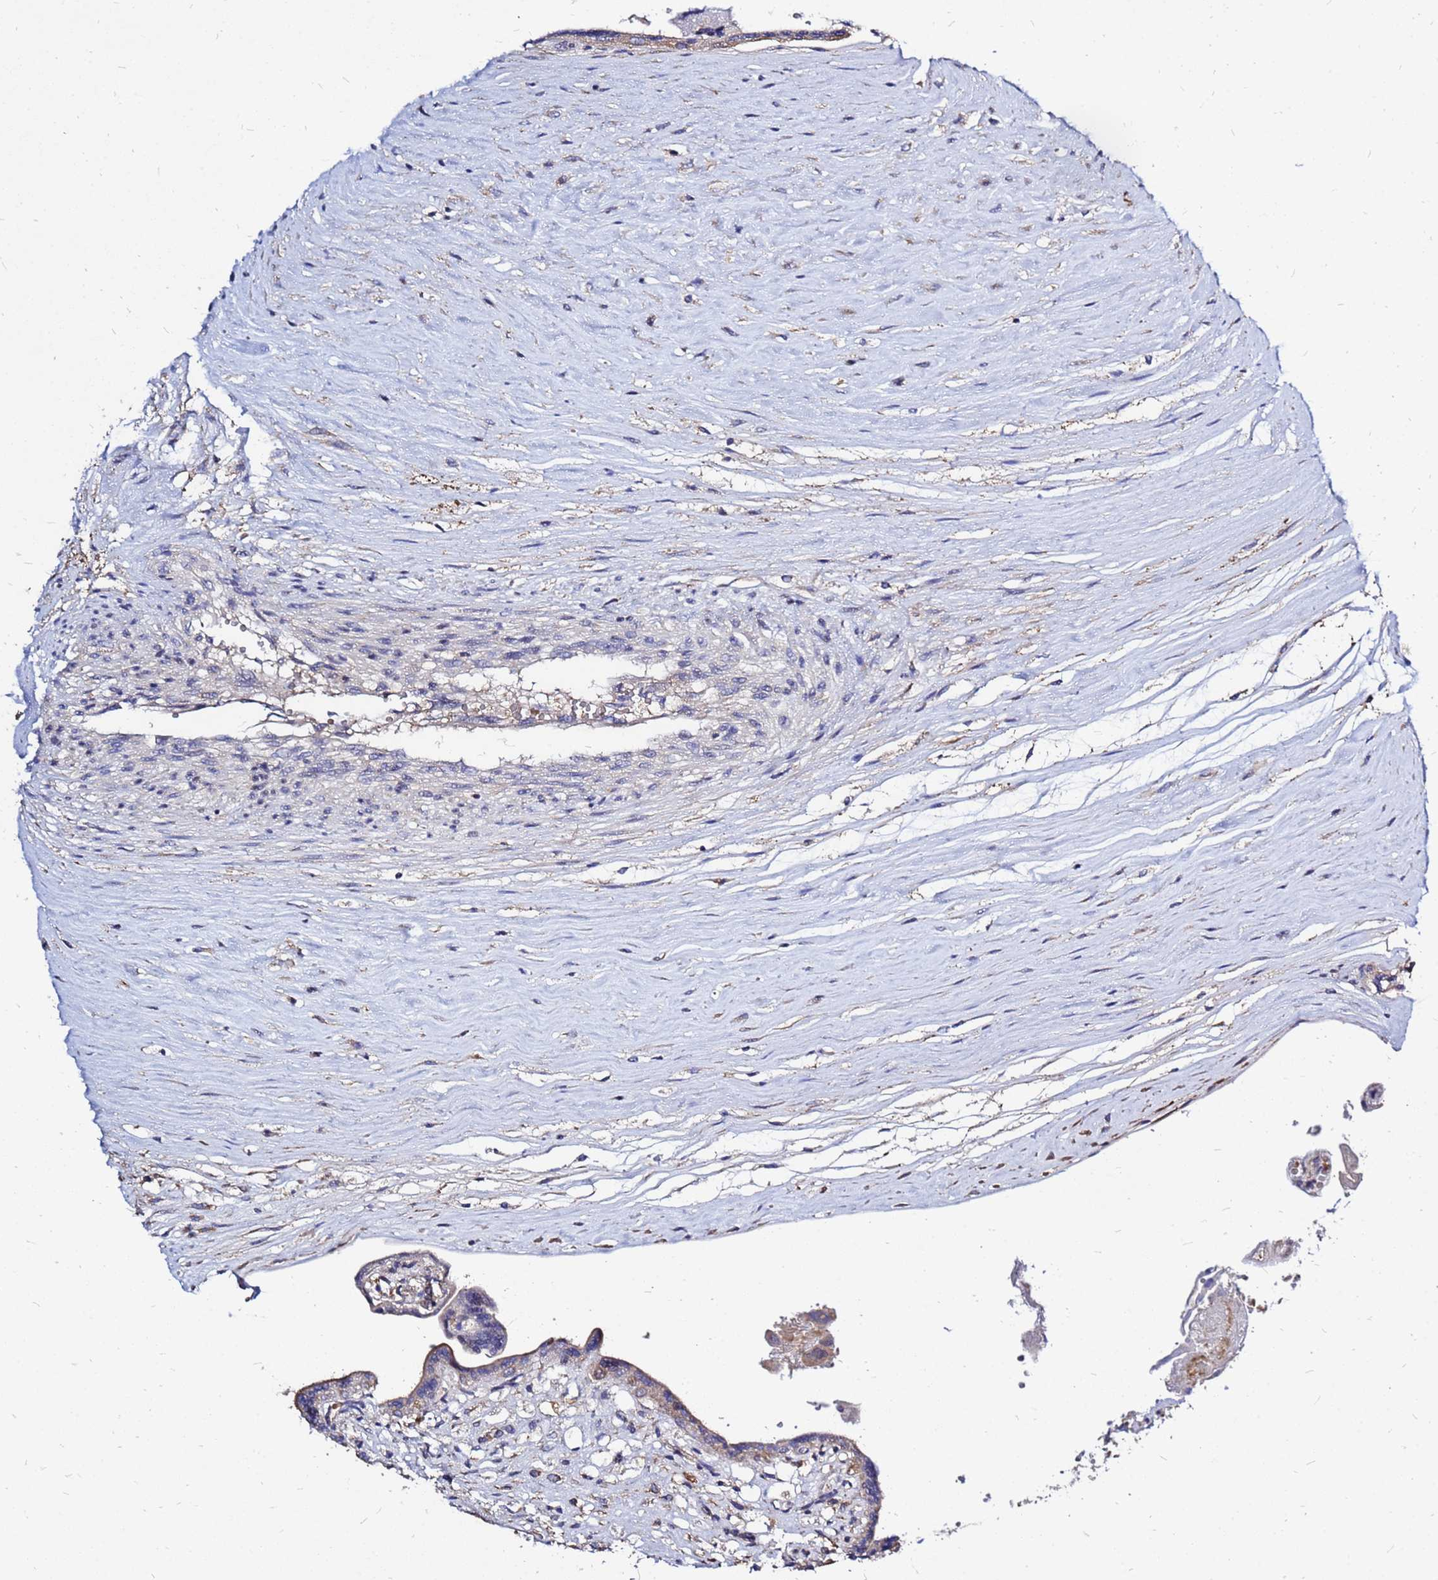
{"staining": {"intensity": "moderate", "quantity": "<25%", "location": "cytoplasmic/membranous"}, "tissue": "placenta", "cell_type": "Trophoblastic cells", "image_type": "normal", "snomed": [{"axis": "morphology", "description": "Normal tissue, NOS"}, {"axis": "topography", "description": "Placenta"}], "caption": "Immunohistochemistry (IHC) of unremarkable placenta reveals low levels of moderate cytoplasmic/membranous positivity in approximately <25% of trophoblastic cells. (IHC, brightfield microscopy, high magnification).", "gene": "MOB2", "patient": {"sex": "female", "age": 37}}